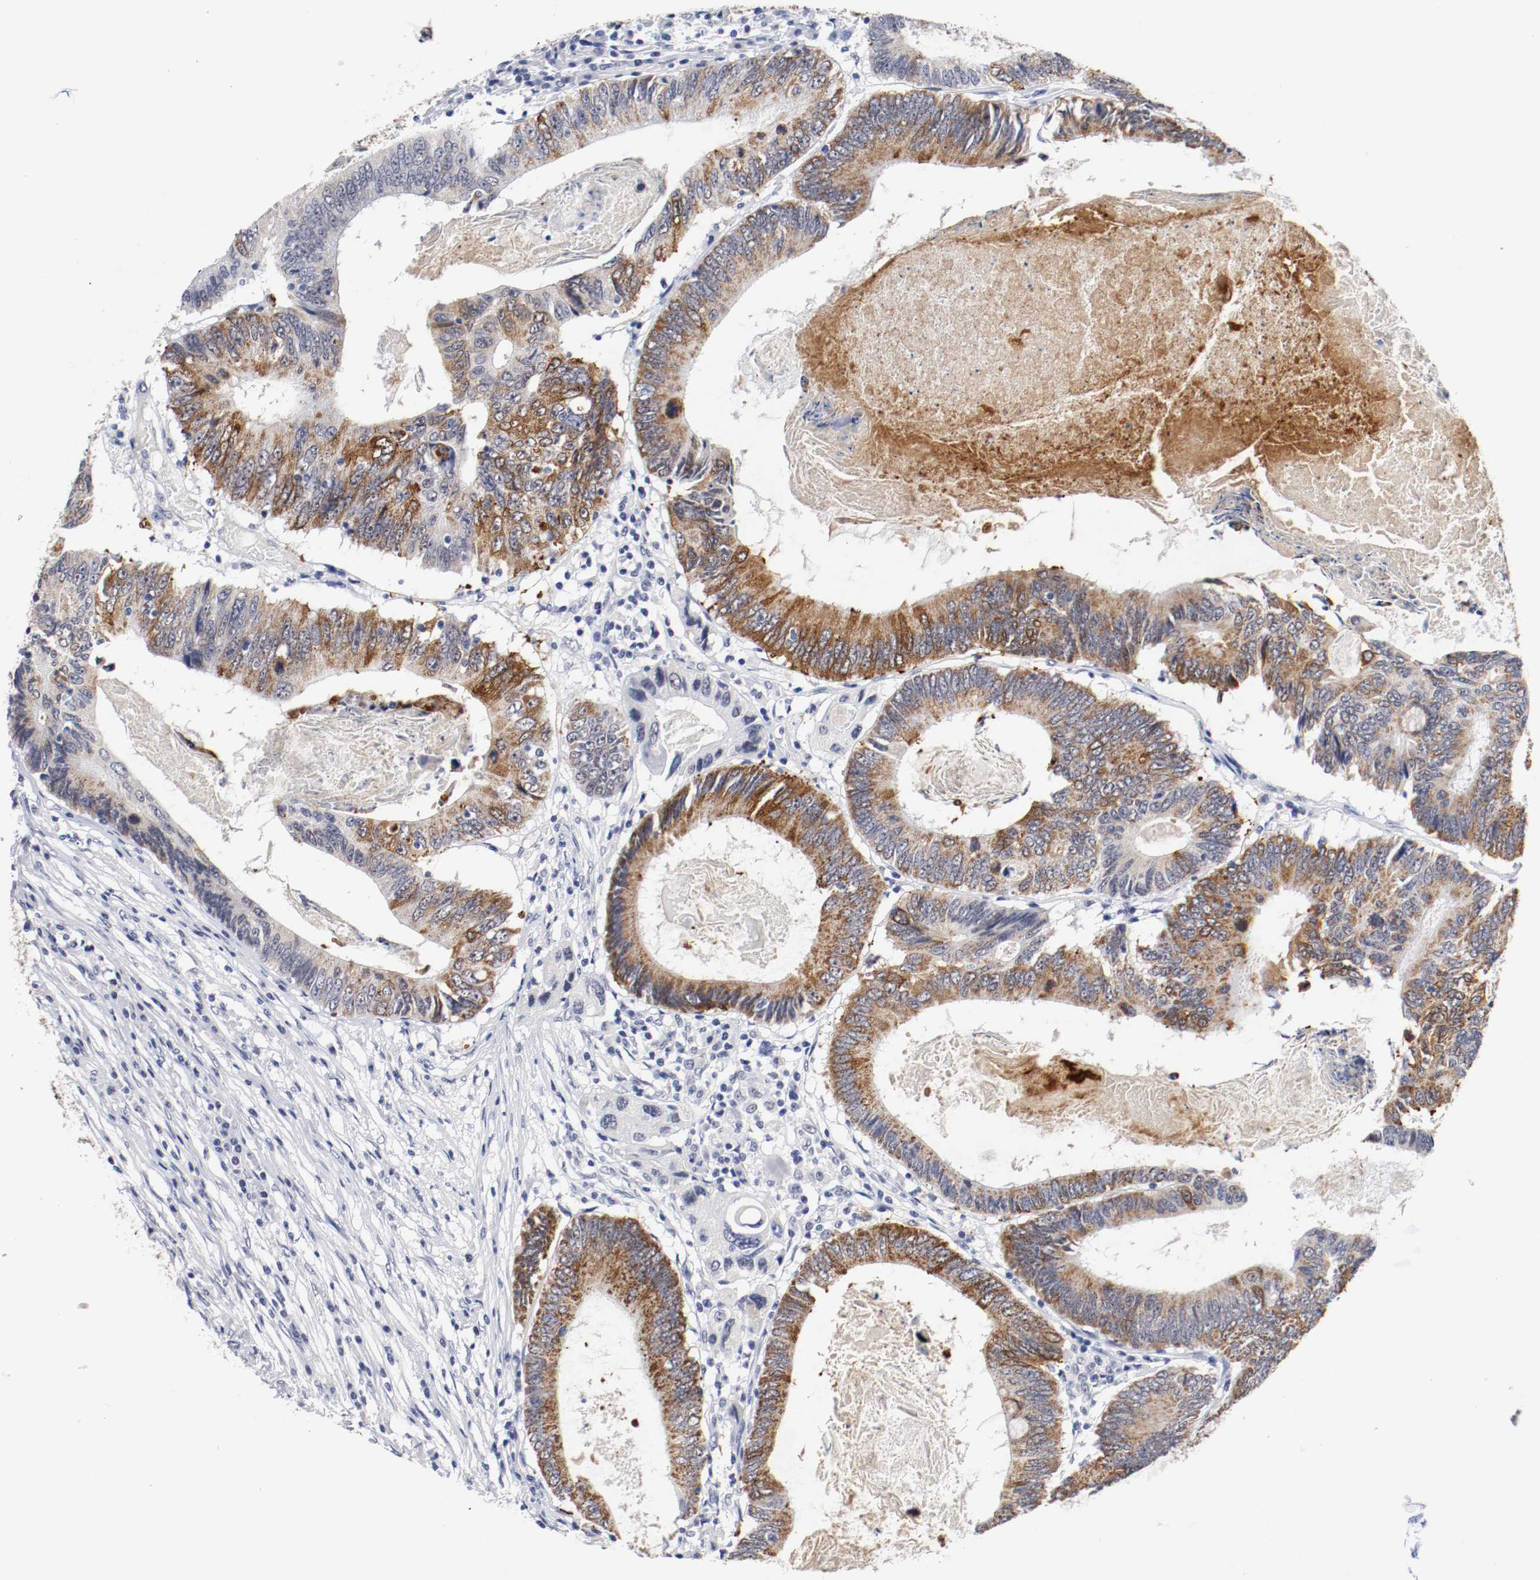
{"staining": {"intensity": "strong", "quantity": ">75%", "location": "cytoplasmic/membranous"}, "tissue": "colorectal cancer", "cell_type": "Tumor cells", "image_type": "cancer", "snomed": [{"axis": "morphology", "description": "Adenocarcinoma, NOS"}, {"axis": "topography", "description": "Colon"}], "caption": "Protein expression analysis of human colorectal cancer reveals strong cytoplasmic/membranous expression in approximately >75% of tumor cells.", "gene": "GRHL2", "patient": {"sex": "female", "age": 78}}